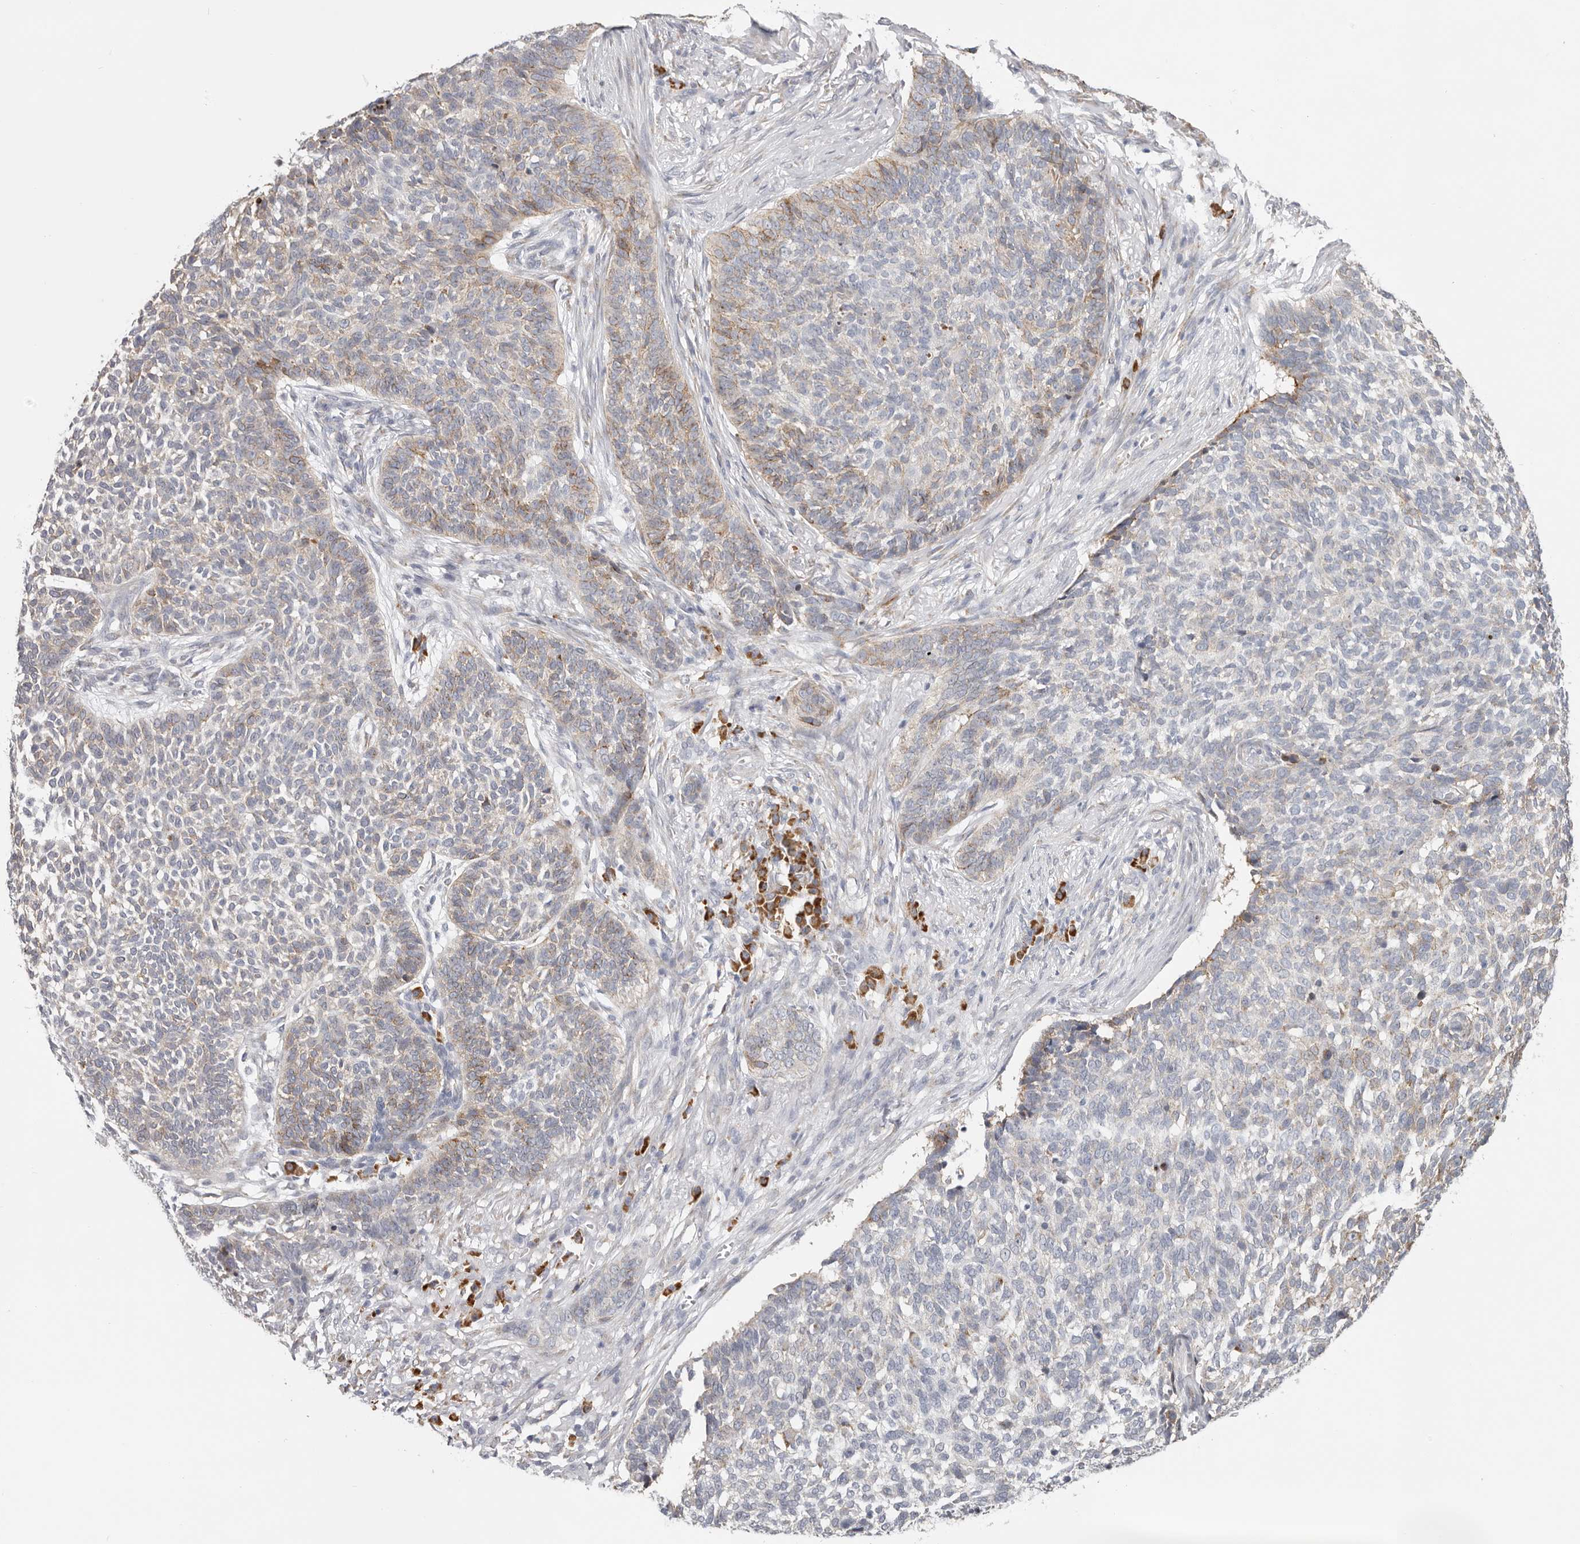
{"staining": {"intensity": "weak", "quantity": "25%-75%", "location": "cytoplasmic/membranous"}, "tissue": "skin cancer", "cell_type": "Tumor cells", "image_type": "cancer", "snomed": [{"axis": "morphology", "description": "Basal cell carcinoma"}, {"axis": "topography", "description": "Skin"}], "caption": "An immunohistochemistry micrograph of neoplastic tissue is shown. Protein staining in brown highlights weak cytoplasmic/membranous positivity in skin basal cell carcinoma within tumor cells. Using DAB (brown) and hematoxylin (blue) stains, captured at high magnification using brightfield microscopy.", "gene": "IL32", "patient": {"sex": "male", "age": 85}}